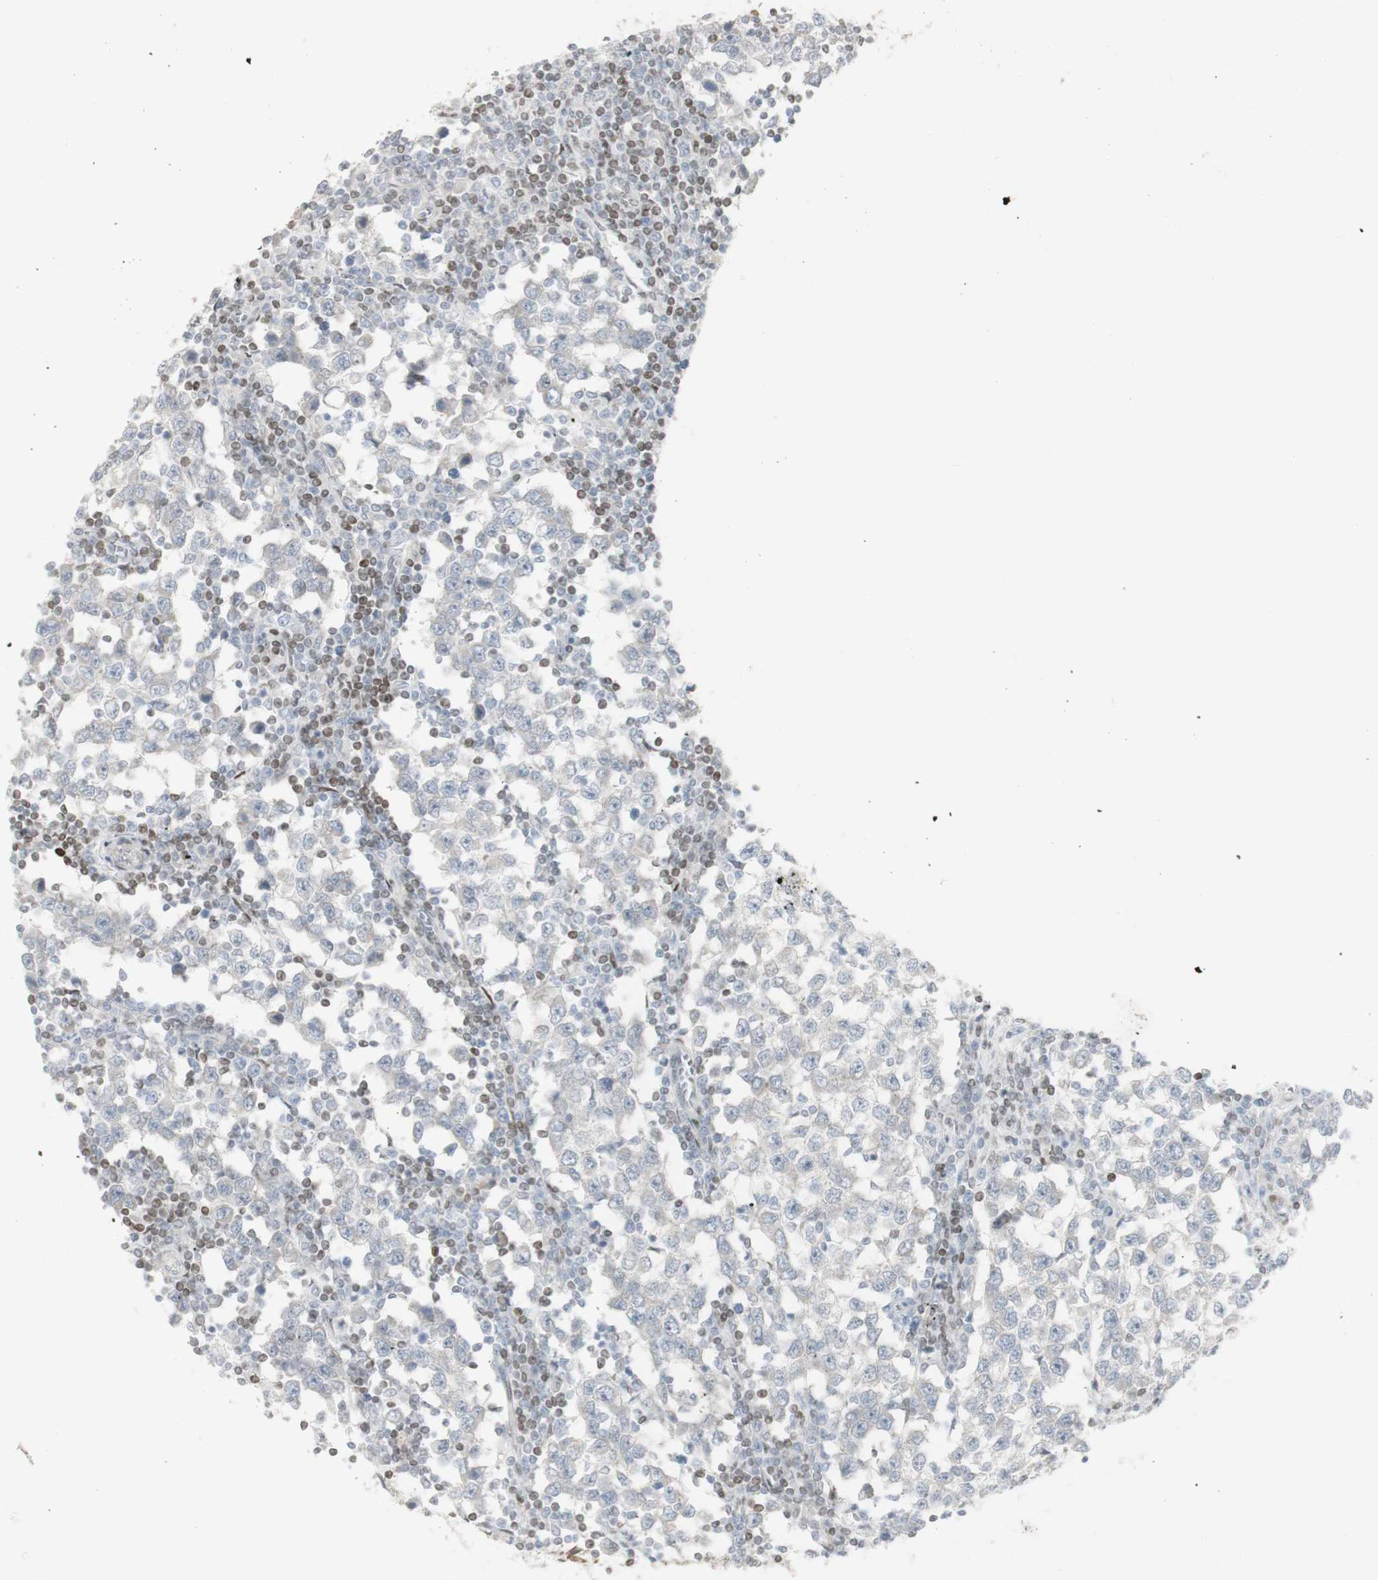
{"staining": {"intensity": "negative", "quantity": "none", "location": "none"}, "tissue": "testis cancer", "cell_type": "Tumor cells", "image_type": "cancer", "snomed": [{"axis": "morphology", "description": "Seminoma, NOS"}, {"axis": "topography", "description": "Testis"}], "caption": "Immunohistochemical staining of seminoma (testis) exhibits no significant positivity in tumor cells. The staining is performed using DAB (3,3'-diaminobenzidine) brown chromogen with nuclei counter-stained in using hematoxylin.", "gene": "C1orf116", "patient": {"sex": "male", "age": 65}}